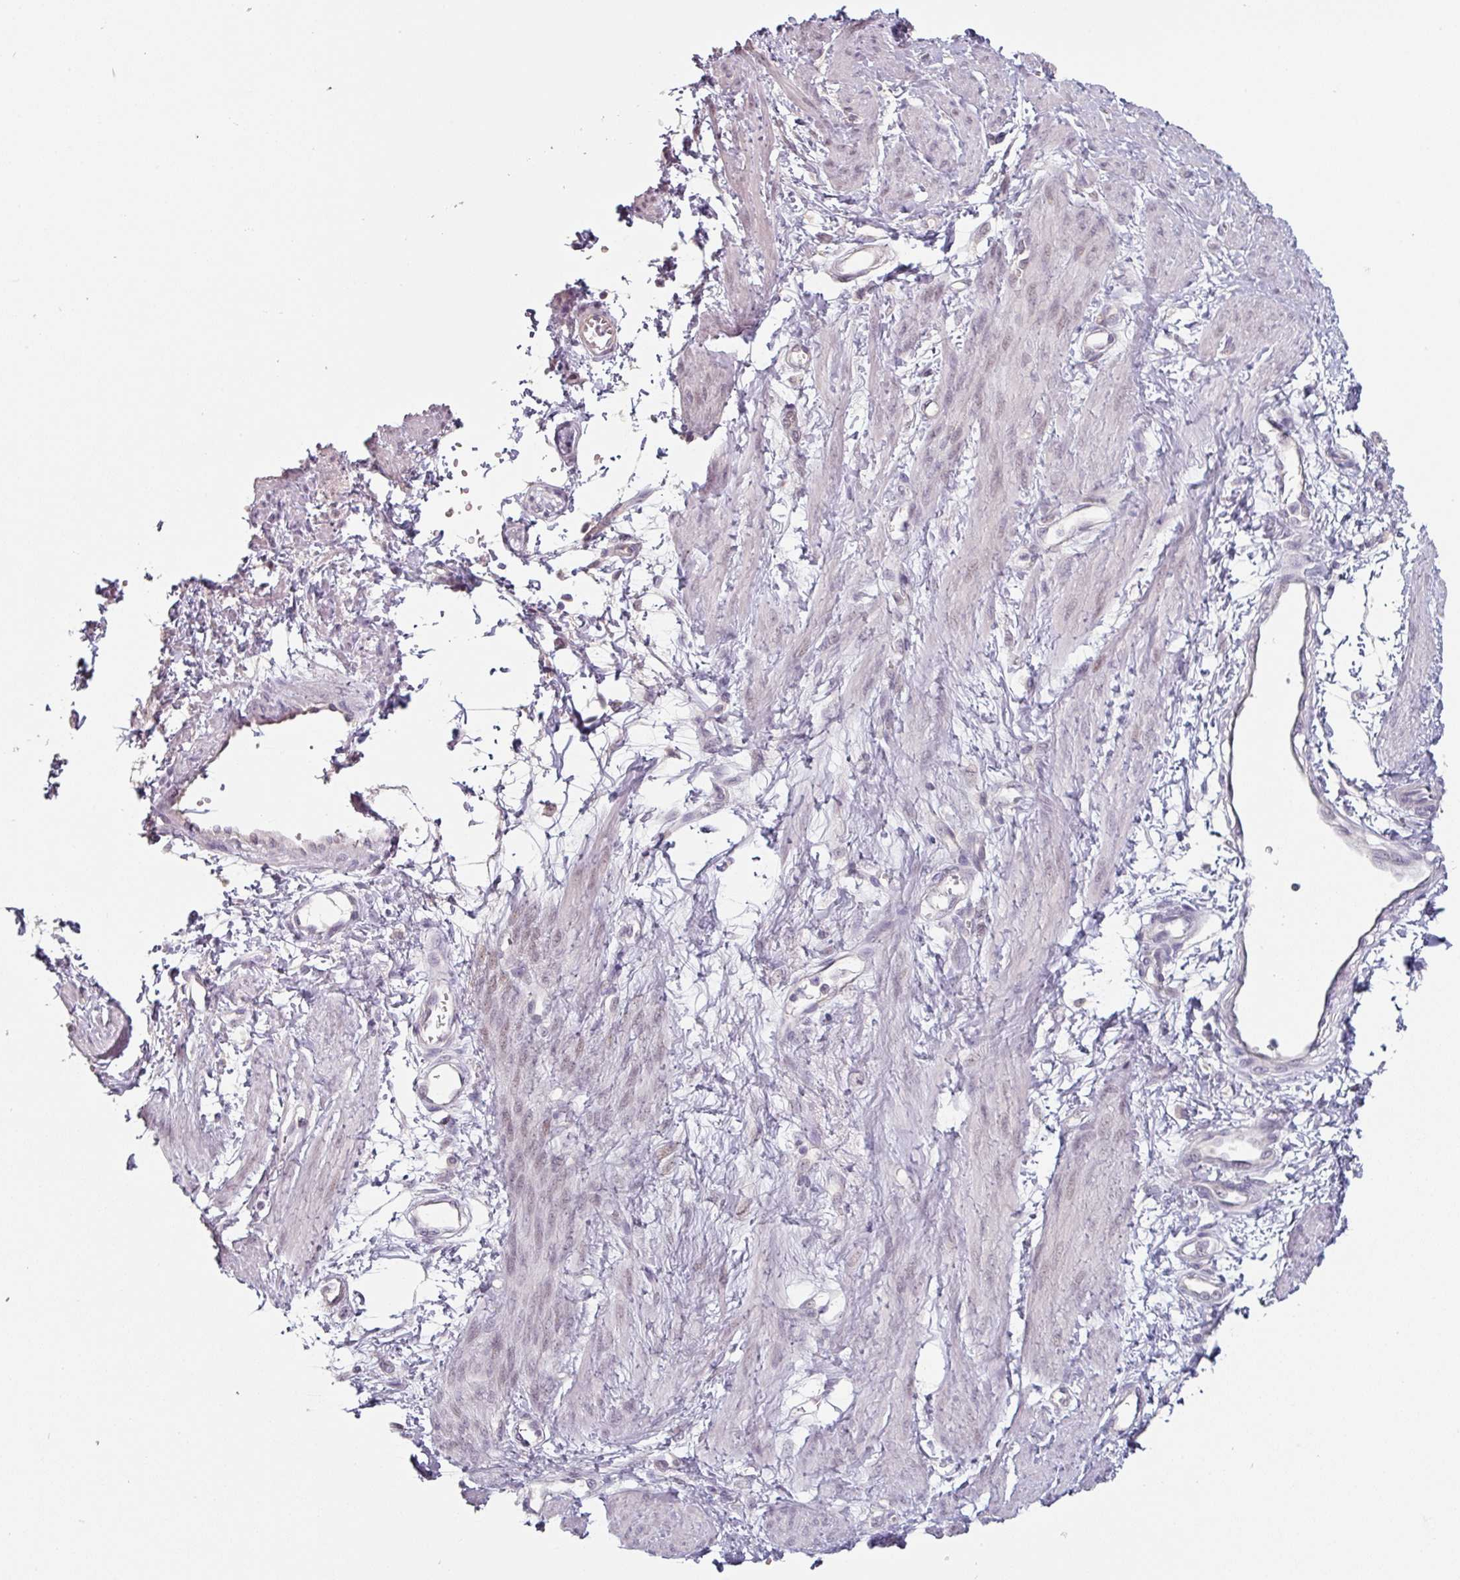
{"staining": {"intensity": "negative", "quantity": "none", "location": "none"}, "tissue": "smooth muscle", "cell_type": "Smooth muscle cells", "image_type": "normal", "snomed": [{"axis": "morphology", "description": "Normal tissue, NOS"}, {"axis": "topography", "description": "Smooth muscle"}, {"axis": "topography", "description": "Uterus"}], "caption": "DAB immunohistochemical staining of normal smooth muscle exhibits no significant staining in smooth muscle cells. Nuclei are stained in blue.", "gene": "ZBTB6", "patient": {"sex": "female", "age": 39}}